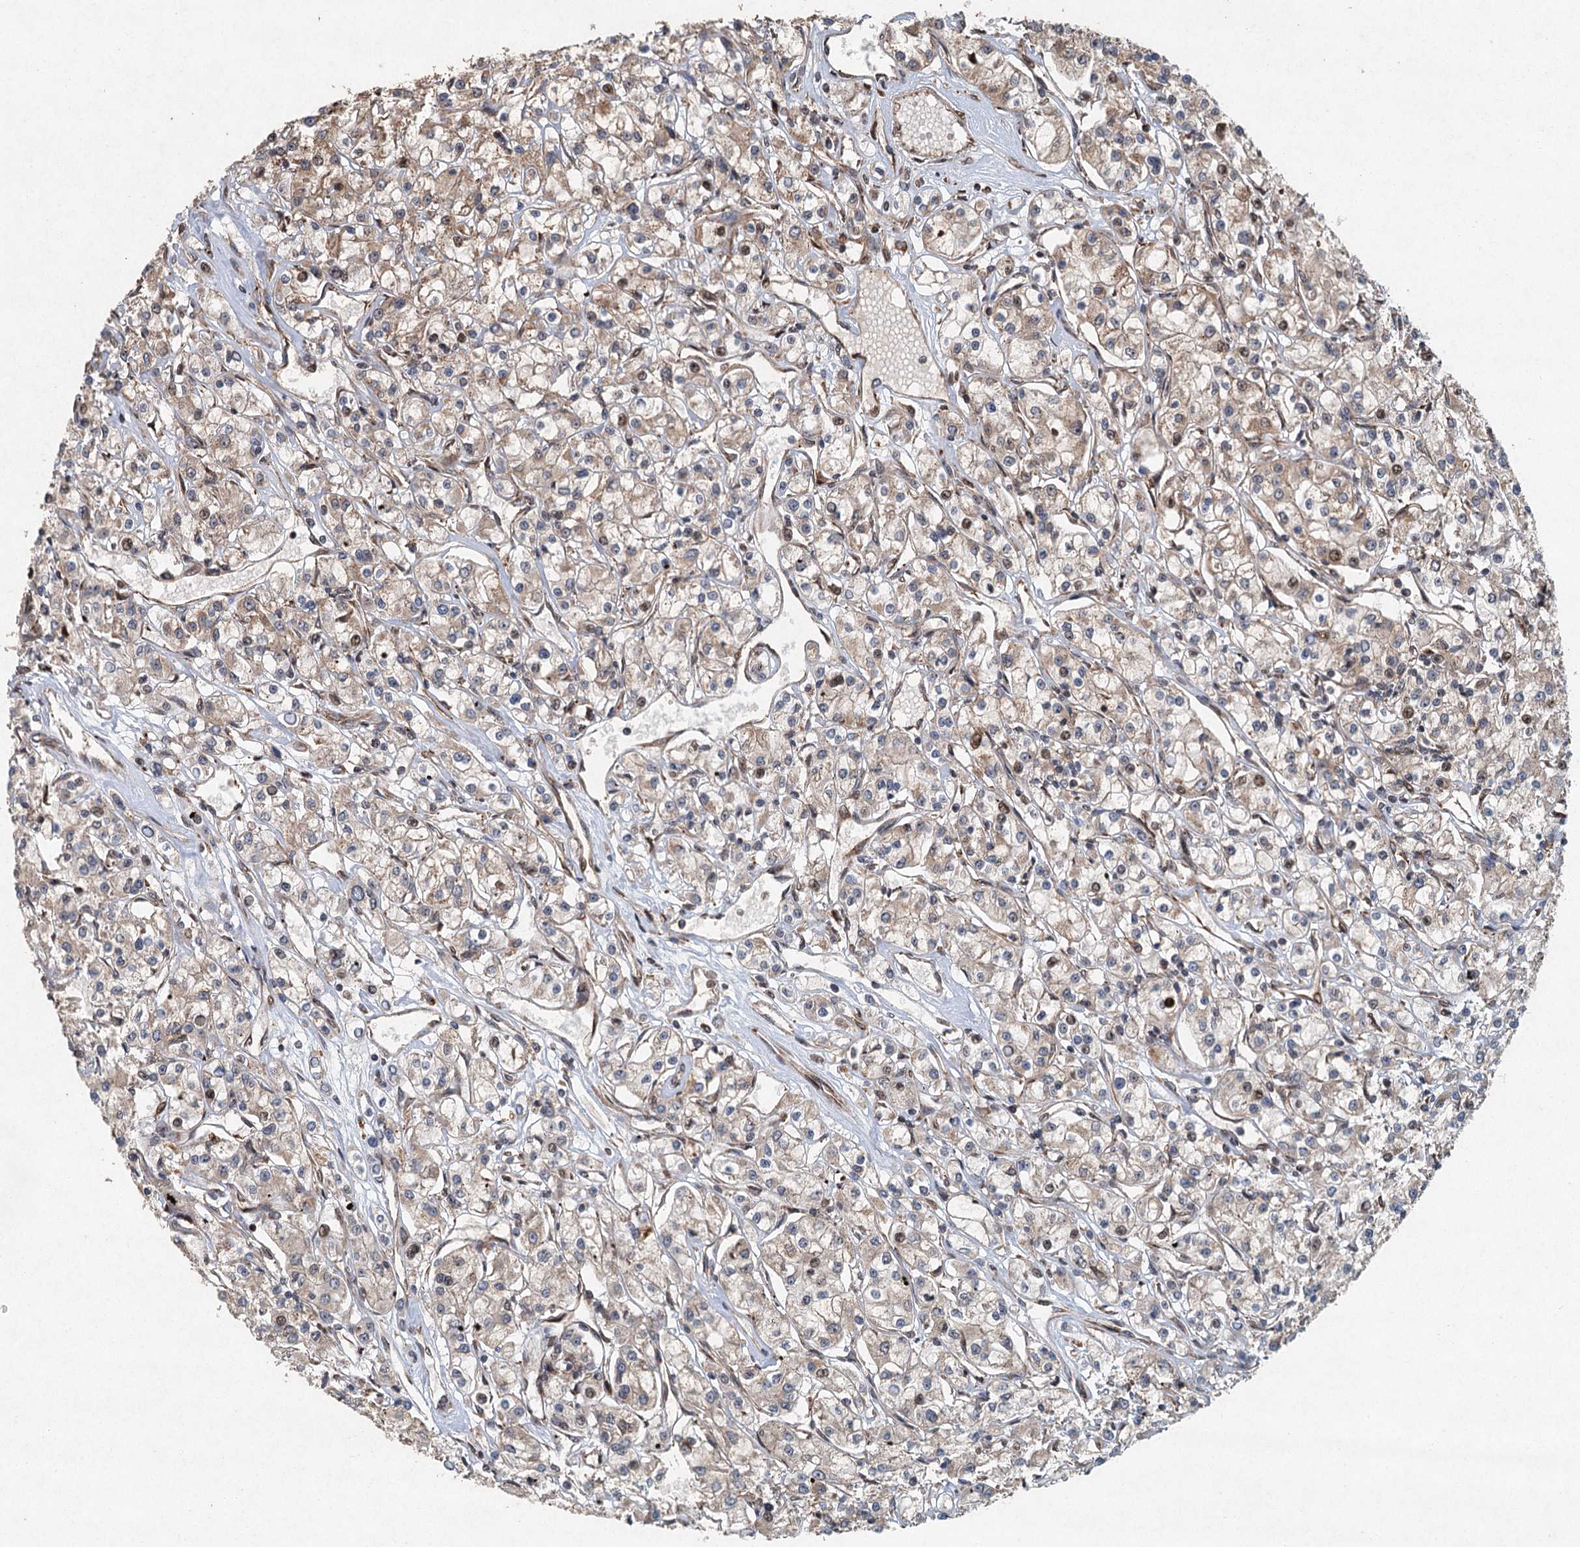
{"staining": {"intensity": "moderate", "quantity": "25%-75%", "location": "cytoplasmic/membranous,nuclear"}, "tissue": "renal cancer", "cell_type": "Tumor cells", "image_type": "cancer", "snomed": [{"axis": "morphology", "description": "Adenocarcinoma, NOS"}, {"axis": "topography", "description": "Kidney"}], "caption": "Immunohistochemistry (IHC) staining of renal cancer, which reveals medium levels of moderate cytoplasmic/membranous and nuclear positivity in approximately 25%-75% of tumor cells indicating moderate cytoplasmic/membranous and nuclear protein expression. The staining was performed using DAB (brown) for protein detection and nuclei were counterstained in hematoxylin (blue).", "gene": "SRPX2", "patient": {"sex": "female", "age": 59}}